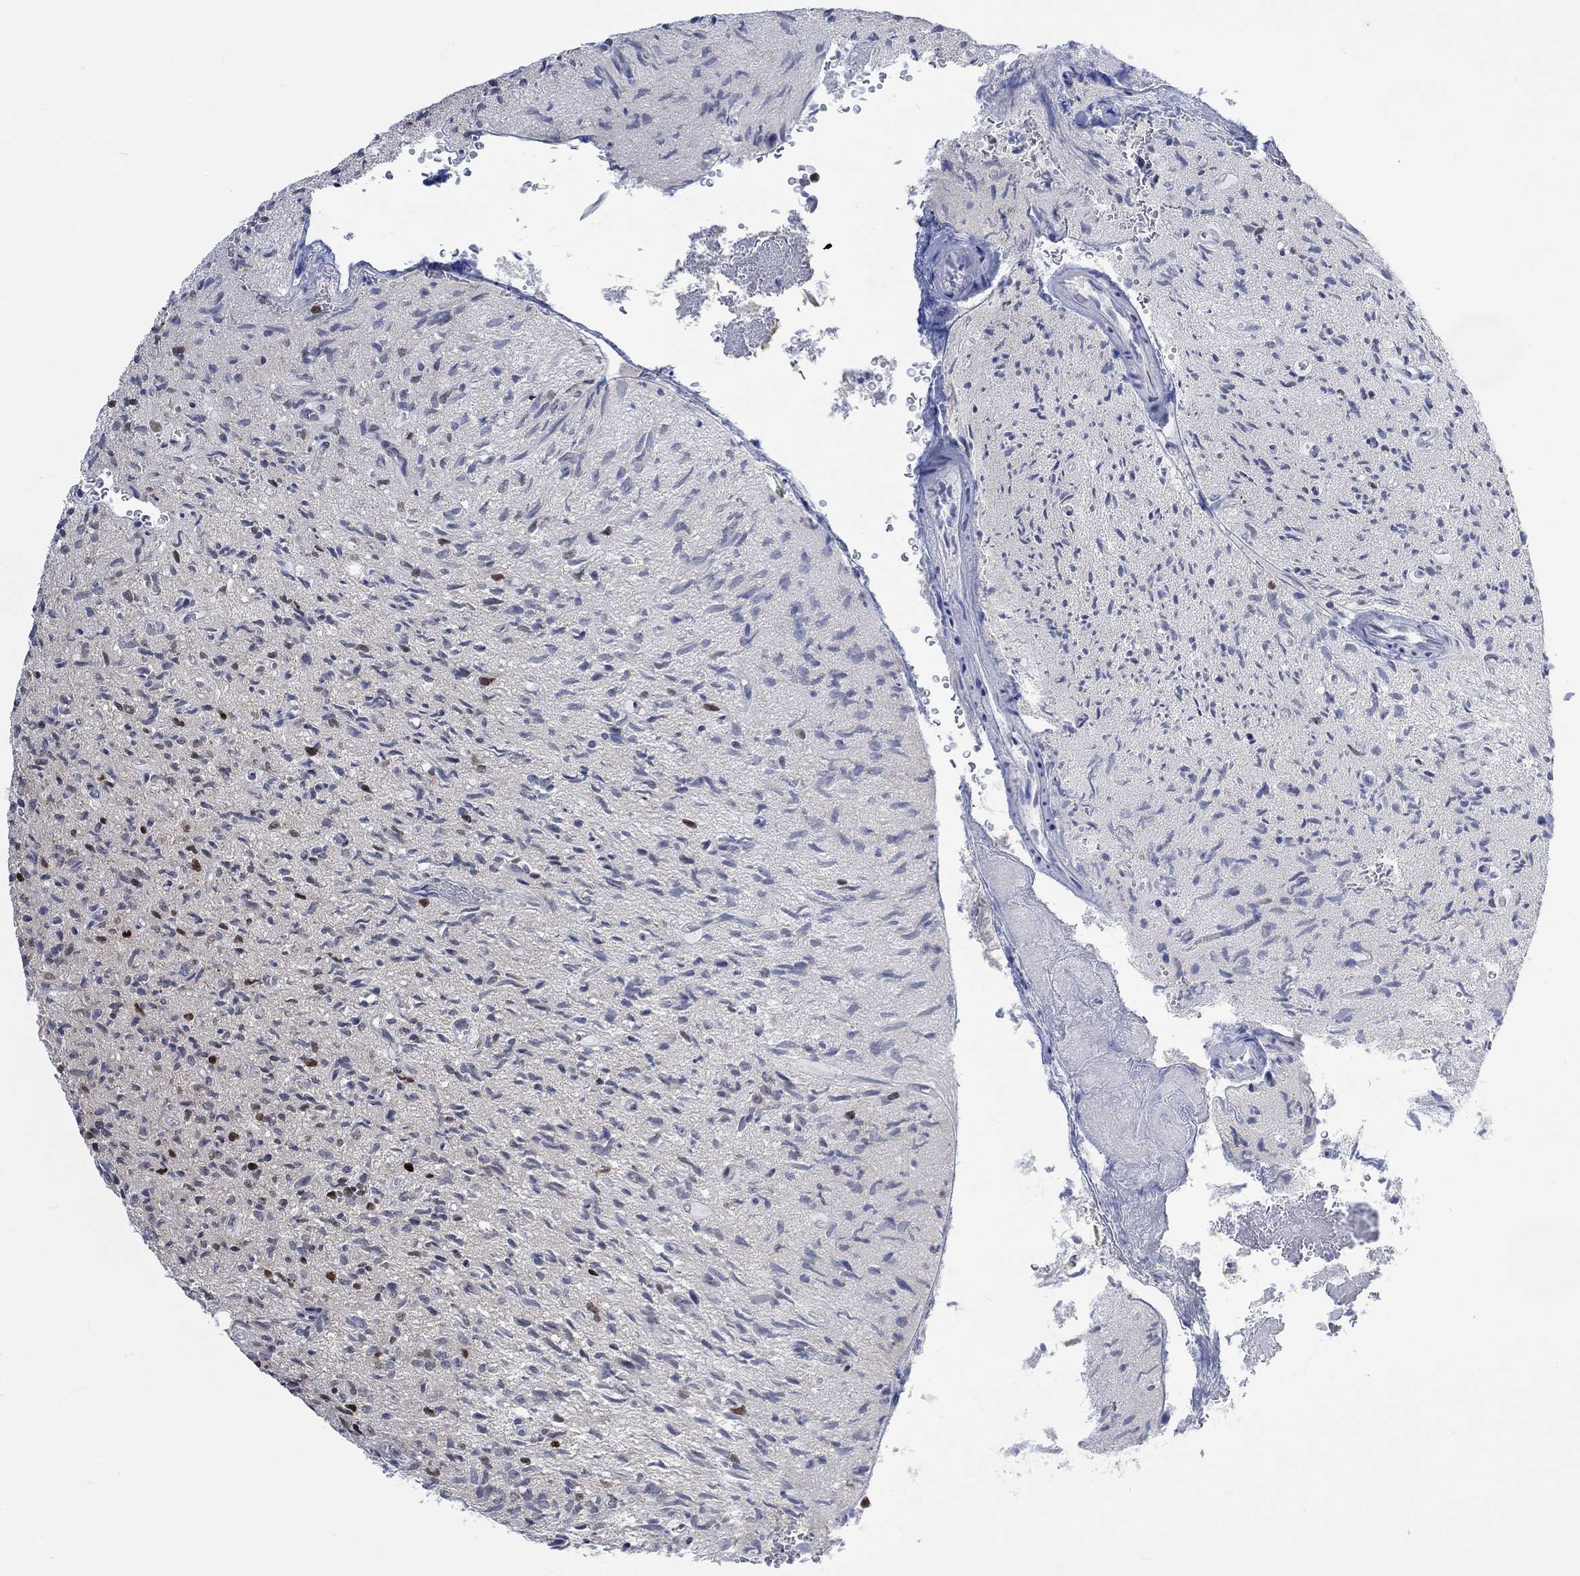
{"staining": {"intensity": "moderate", "quantity": "<25%", "location": "nuclear"}, "tissue": "glioma", "cell_type": "Tumor cells", "image_type": "cancer", "snomed": [{"axis": "morphology", "description": "Glioma, malignant, High grade"}, {"axis": "topography", "description": "Brain"}], "caption": "Glioma stained with a brown dye reveals moderate nuclear positive staining in about <25% of tumor cells.", "gene": "RAD54L2", "patient": {"sex": "male", "age": 64}}